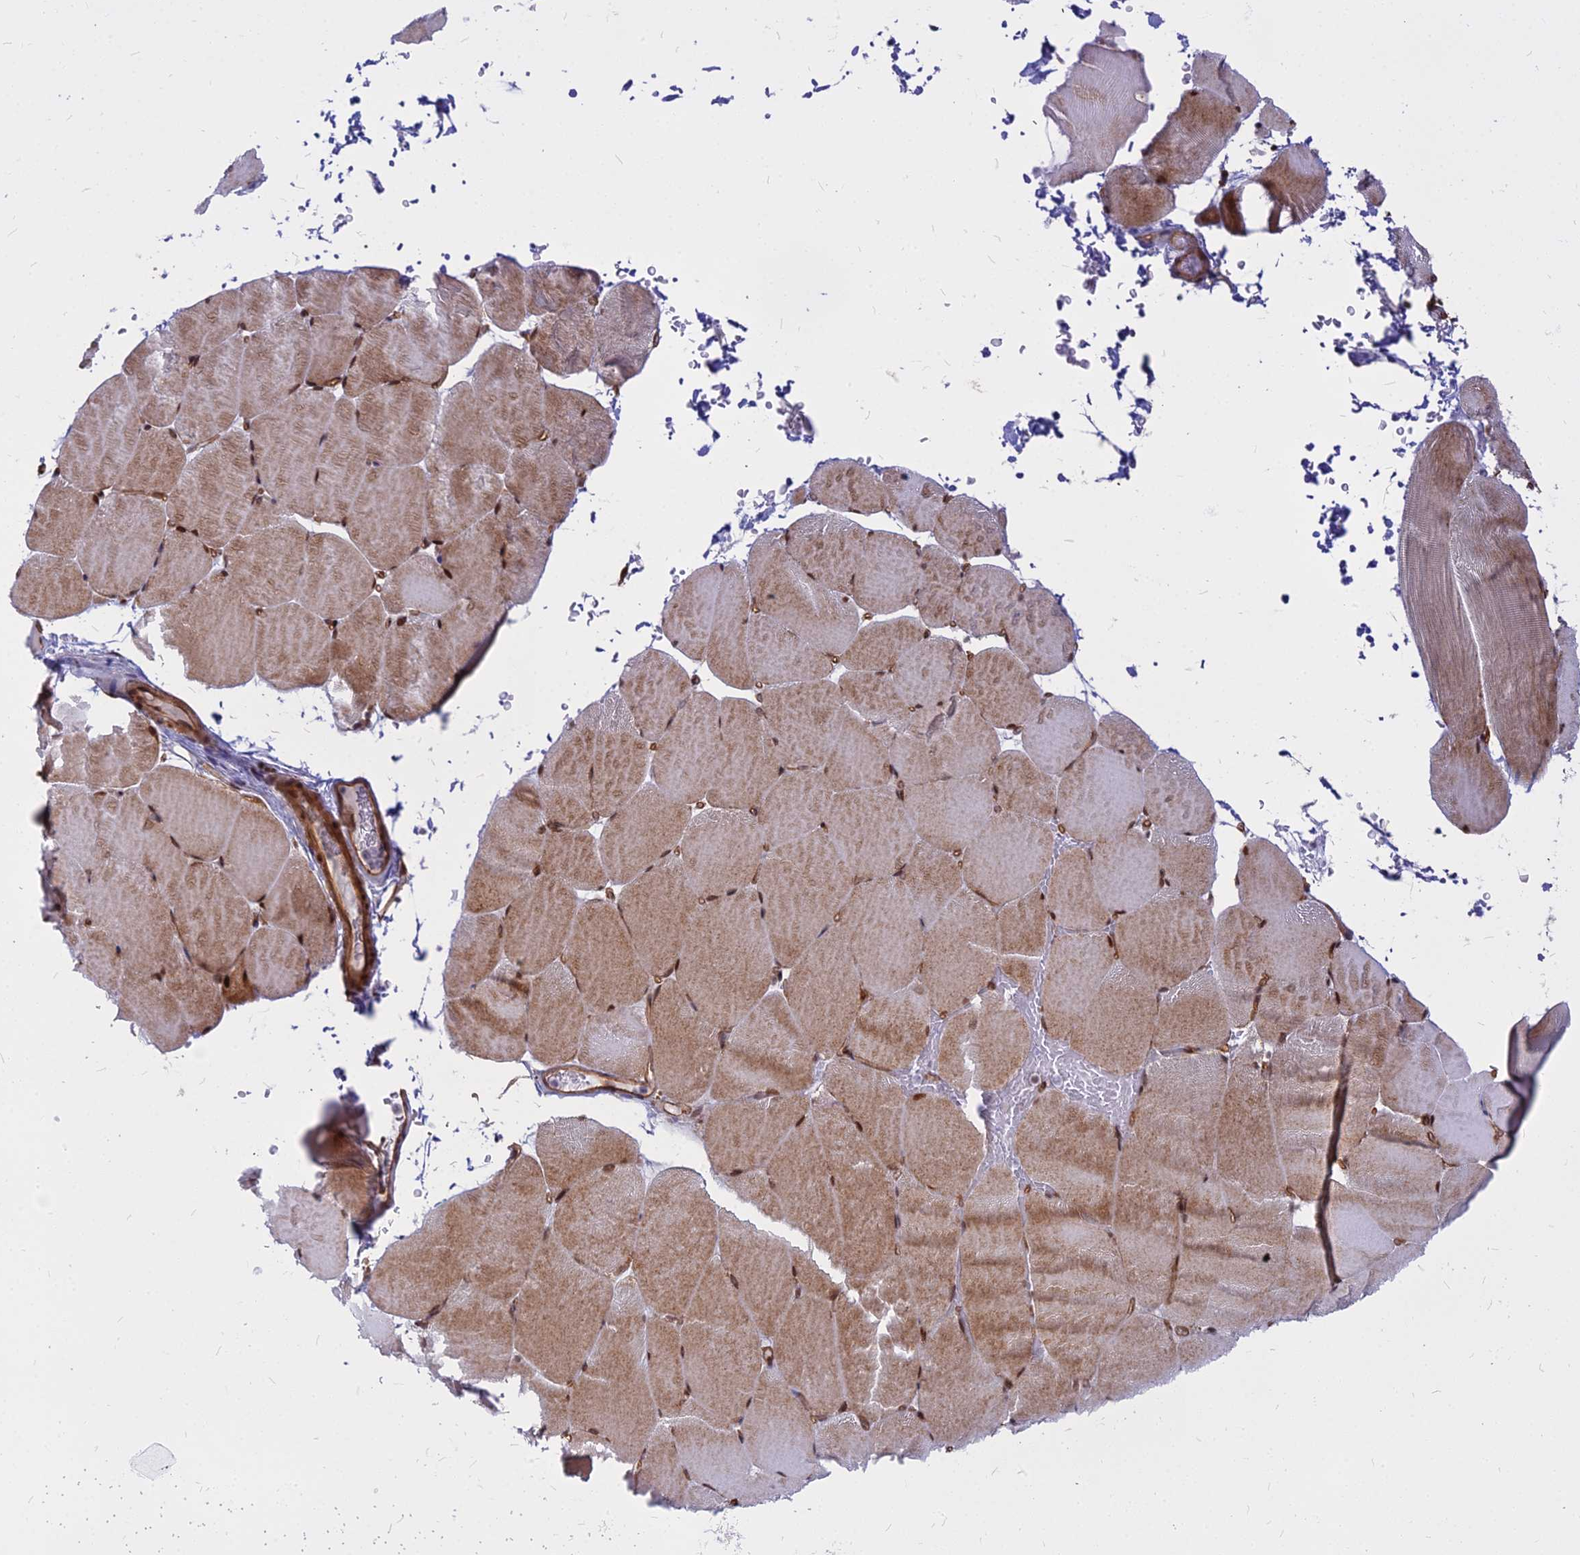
{"staining": {"intensity": "moderate", "quantity": ">75%", "location": "cytoplasmic/membranous,nuclear"}, "tissue": "skeletal muscle", "cell_type": "Myocytes", "image_type": "normal", "snomed": [{"axis": "morphology", "description": "Normal tissue, NOS"}, {"axis": "topography", "description": "Skeletal muscle"}, {"axis": "topography", "description": "Parathyroid gland"}], "caption": "Immunohistochemical staining of benign skeletal muscle displays medium levels of moderate cytoplasmic/membranous,nuclear expression in about >75% of myocytes. Immunohistochemistry stains the protein of interest in brown and the nuclei are stained blue.", "gene": "ALG10B", "patient": {"sex": "female", "age": 37}}